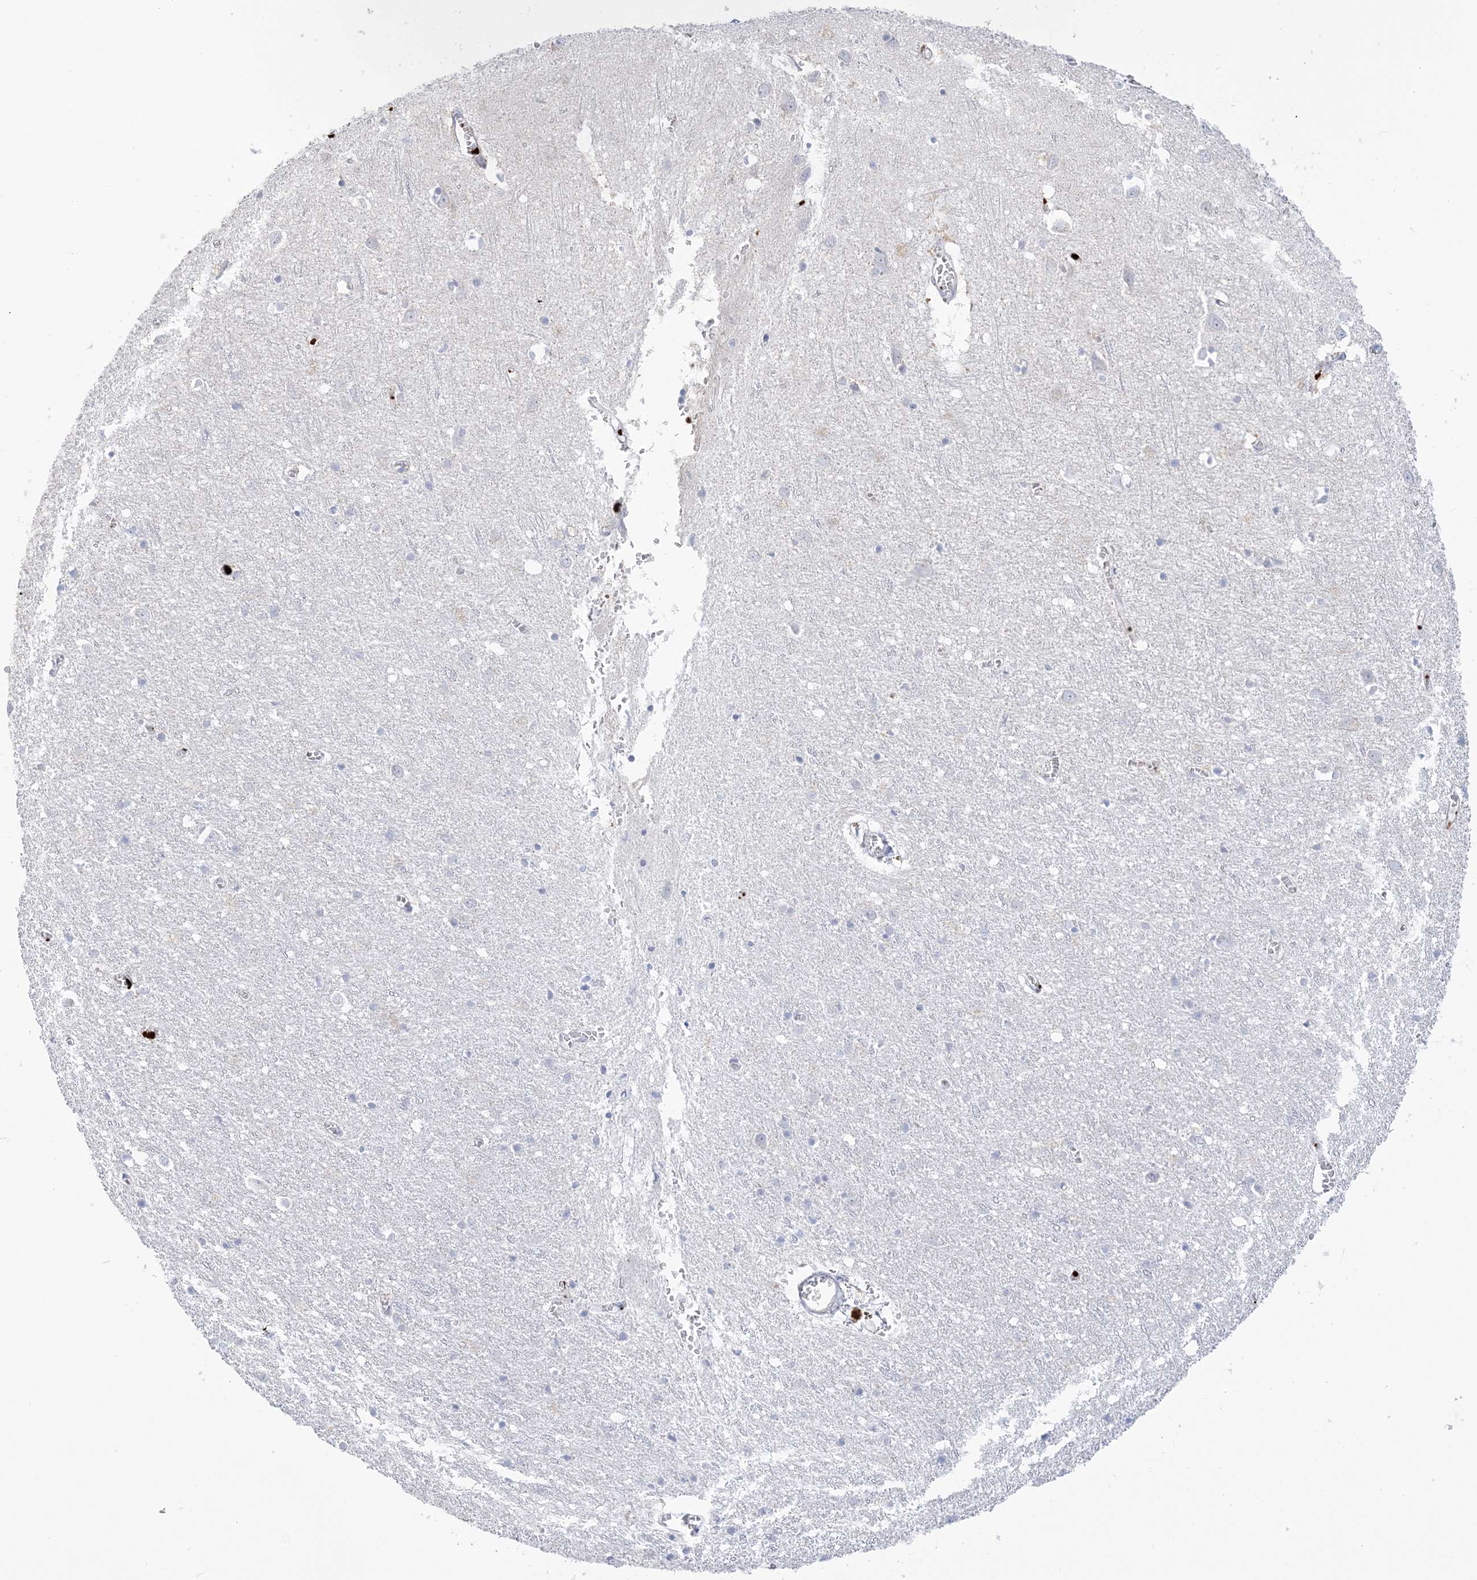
{"staining": {"intensity": "negative", "quantity": "none", "location": "none"}, "tissue": "cerebral cortex", "cell_type": "Endothelial cells", "image_type": "normal", "snomed": [{"axis": "morphology", "description": "Normal tissue, NOS"}, {"axis": "topography", "description": "Cerebral cortex"}], "caption": "IHC photomicrograph of benign cerebral cortex stained for a protein (brown), which exhibits no expression in endothelial cells. (DAB (3,3'-diaminobenzidine) immunohistochemistry visualized using brightfield microscopy, high magnification).", "gene": "SEMA3D", "patient": {"sex": "female", "age": 64}}